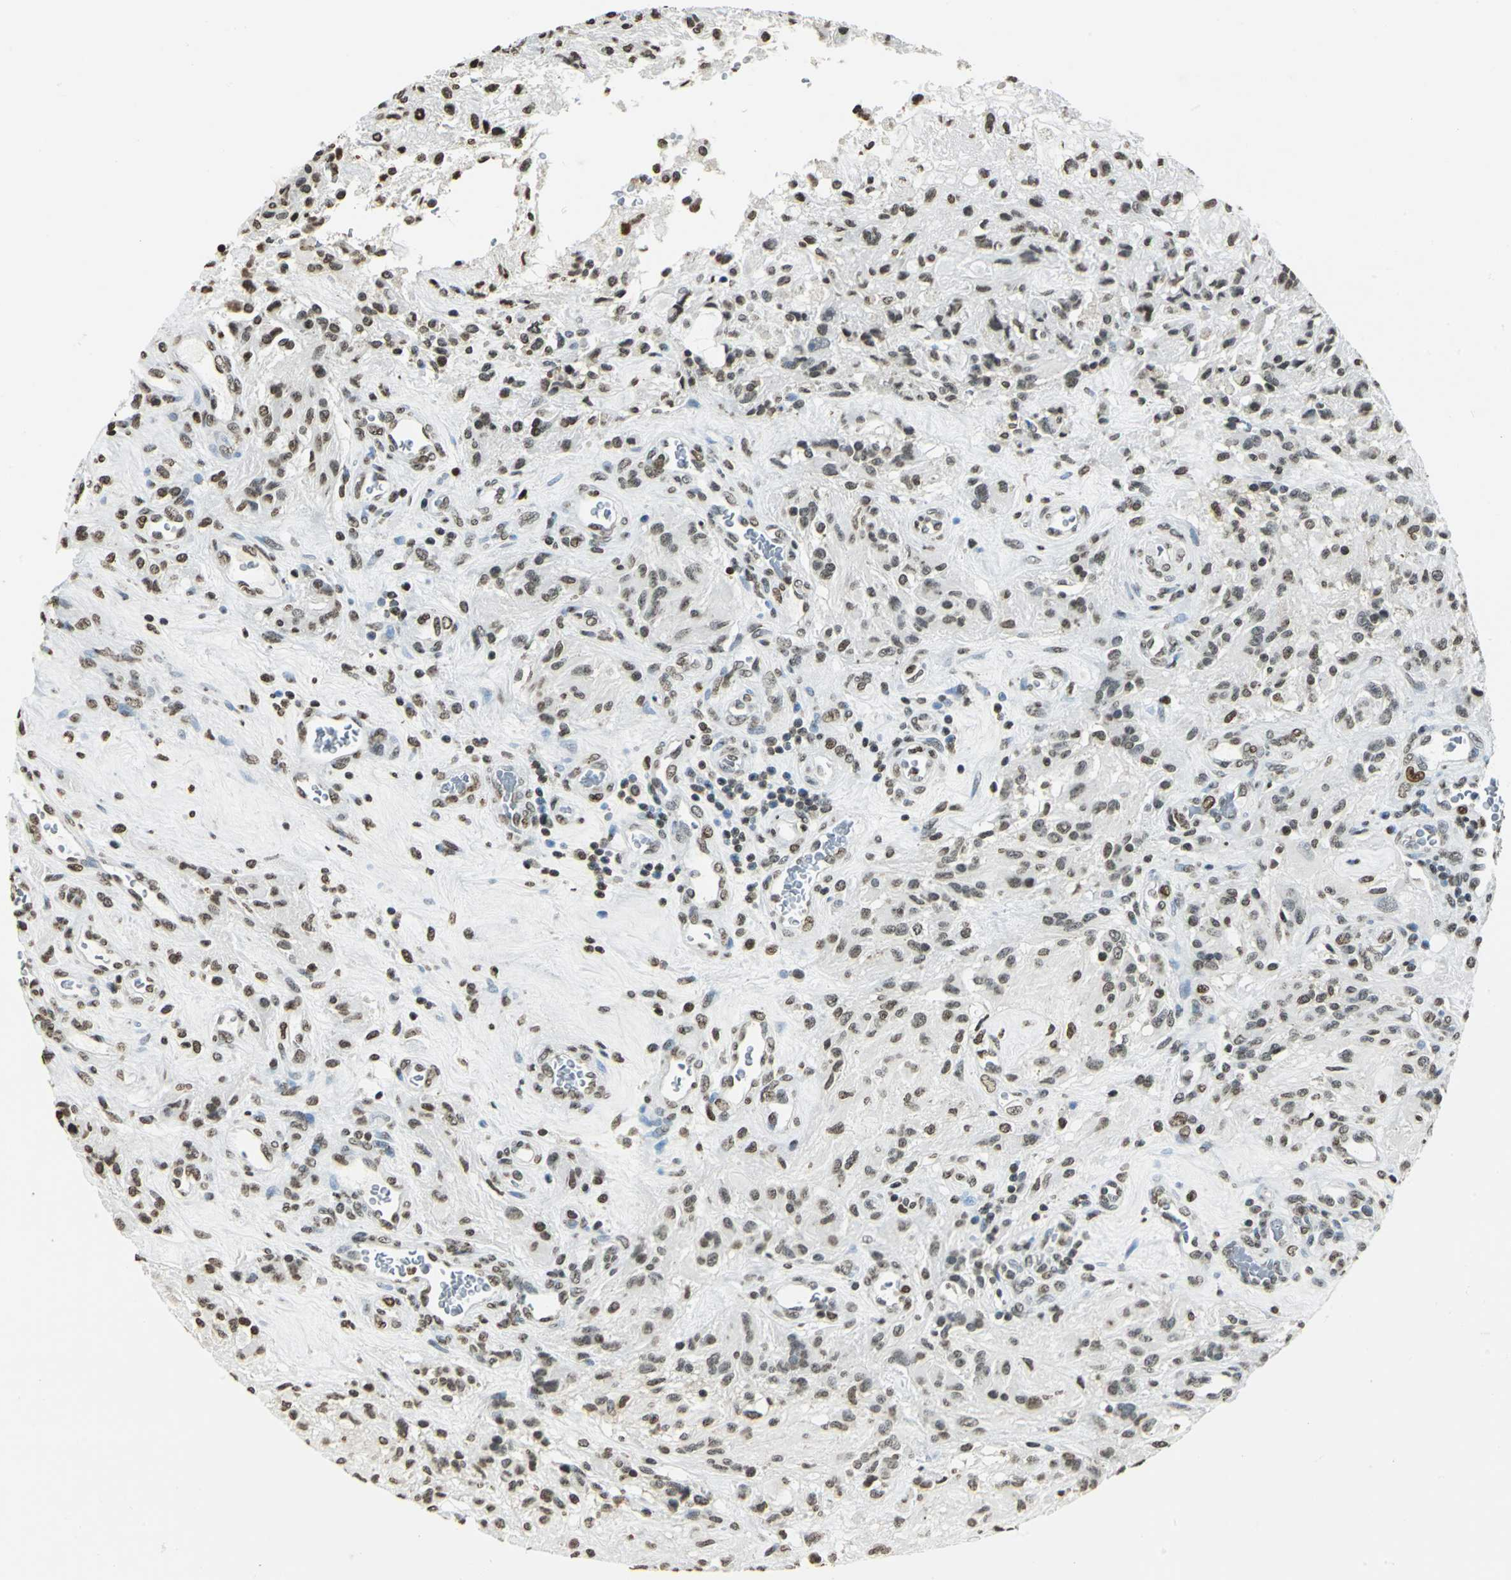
{"staining": {"intensity": "strong", "quantity": ">75%", "location": "nuclear"}, "tissue": "glioma", "cell_type": "Tumor cells", "image_type": "cancer", "snomed": [{"axis": "morphology", "description": "Normal tissue, NOS"}, {"axis": "morphology", "description": "Glioma, malignant, High grade"}, {"axis": "topography", "description": "Cerebral cortex"}], "caption": "Malignant high-grade glioma stained with a protein marker reveals strong staining in tumor cells.", "gene": "MCM4", "patient": {"sex": "male", "age": 56}}